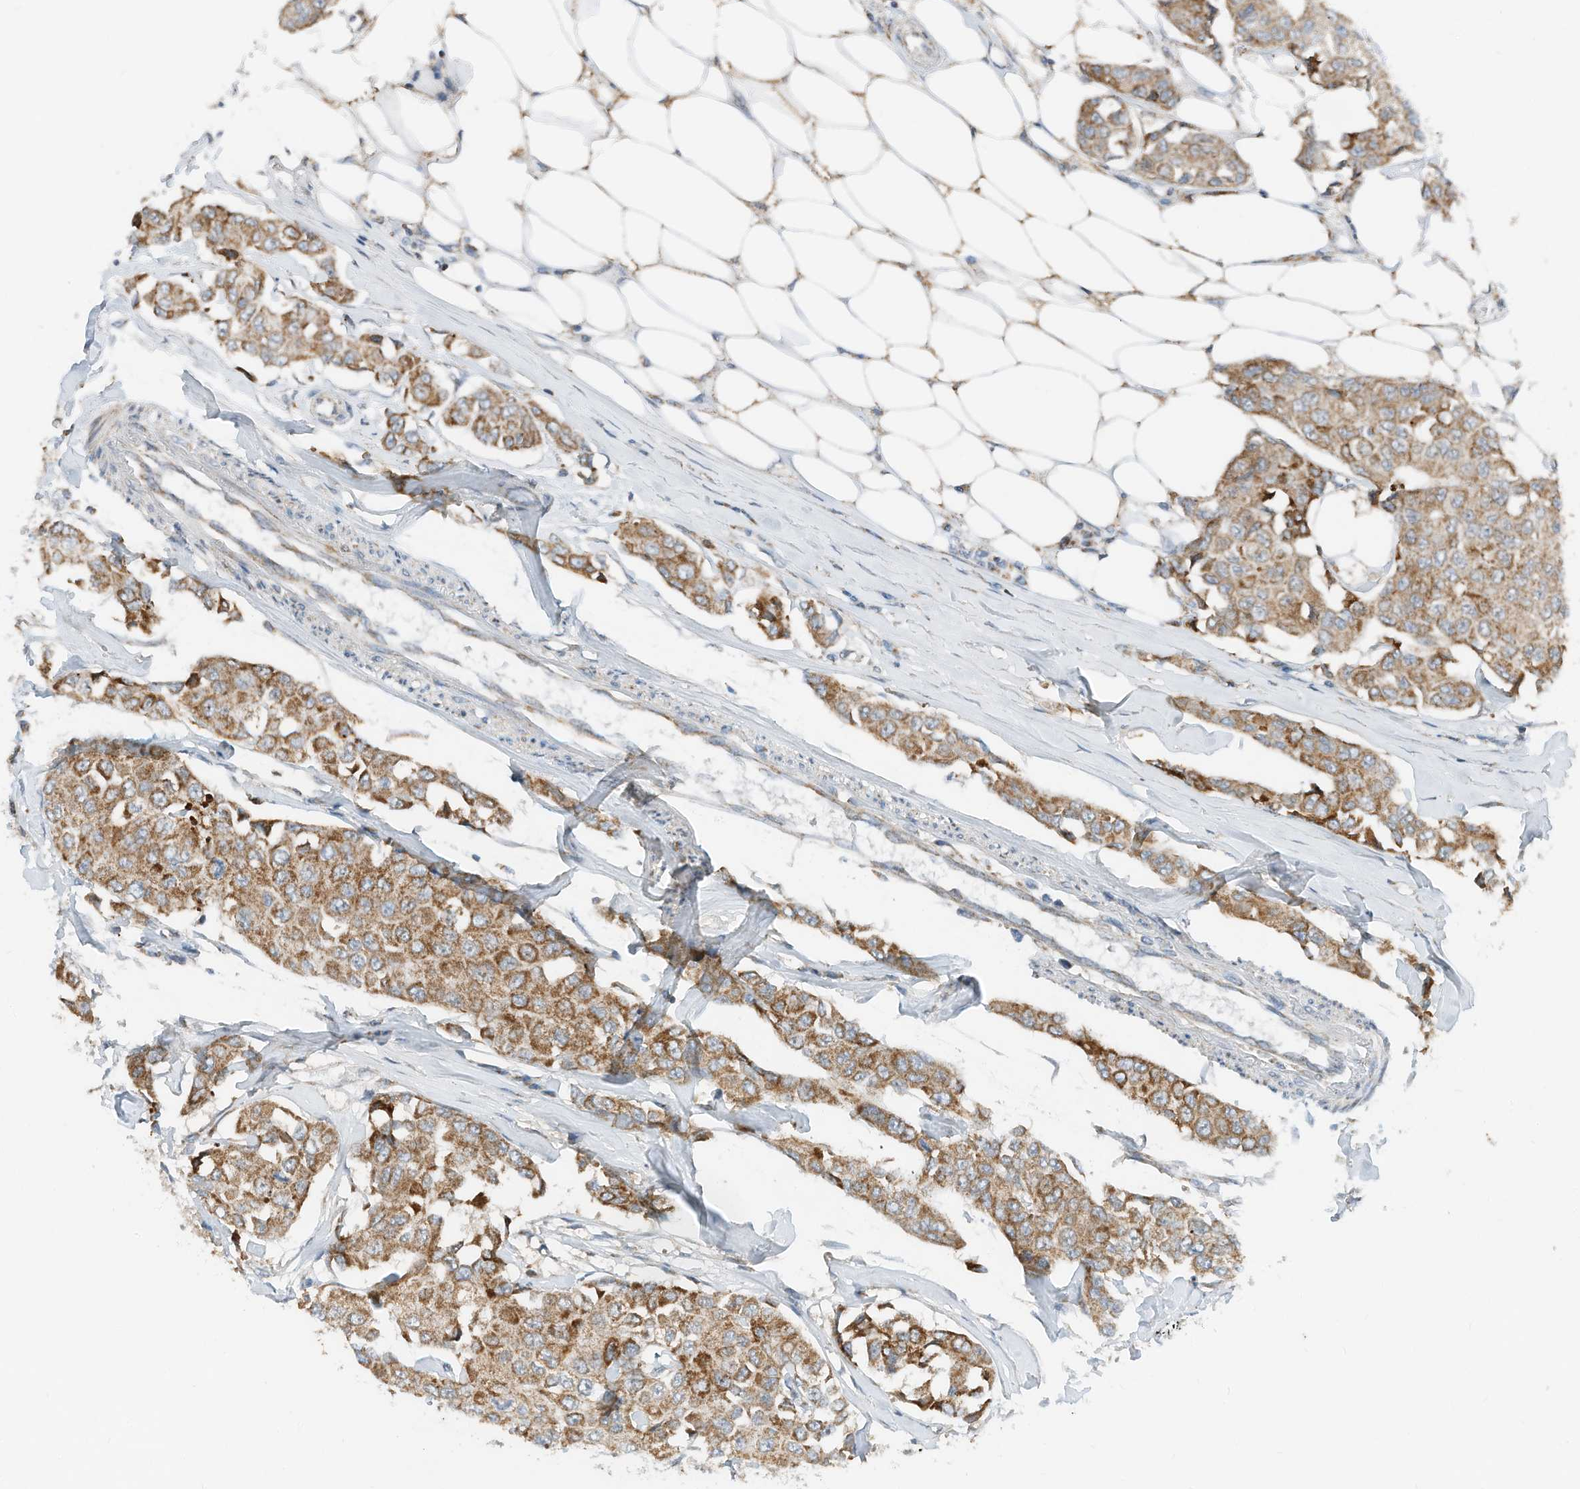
{"staining": {"intensity": "moderate", "quantity": ">75%", "location": "cytoplasmic/membranous"}, "tissue": "breast cancer", "cell_type": "Tumor cells", "image_type": "cancer", "snomed": [{"axis": "morphology", "description": "Duct carcinoma"}, {"axis": "topography", "description": "Breast"}], "caption": "Immunohistochemistry (IHC) micrograph of neoplastic tissue: breast intraductal carcinoma stained using IHC exhibits medium levels of moderate protein expression localized specifically in the cytoplasmic/membranous of tumor cells, appearing as a cytoplasmic/membranous brown color.", "gene": "RMND1", "patient": {"sex": "female", "age": 80}}